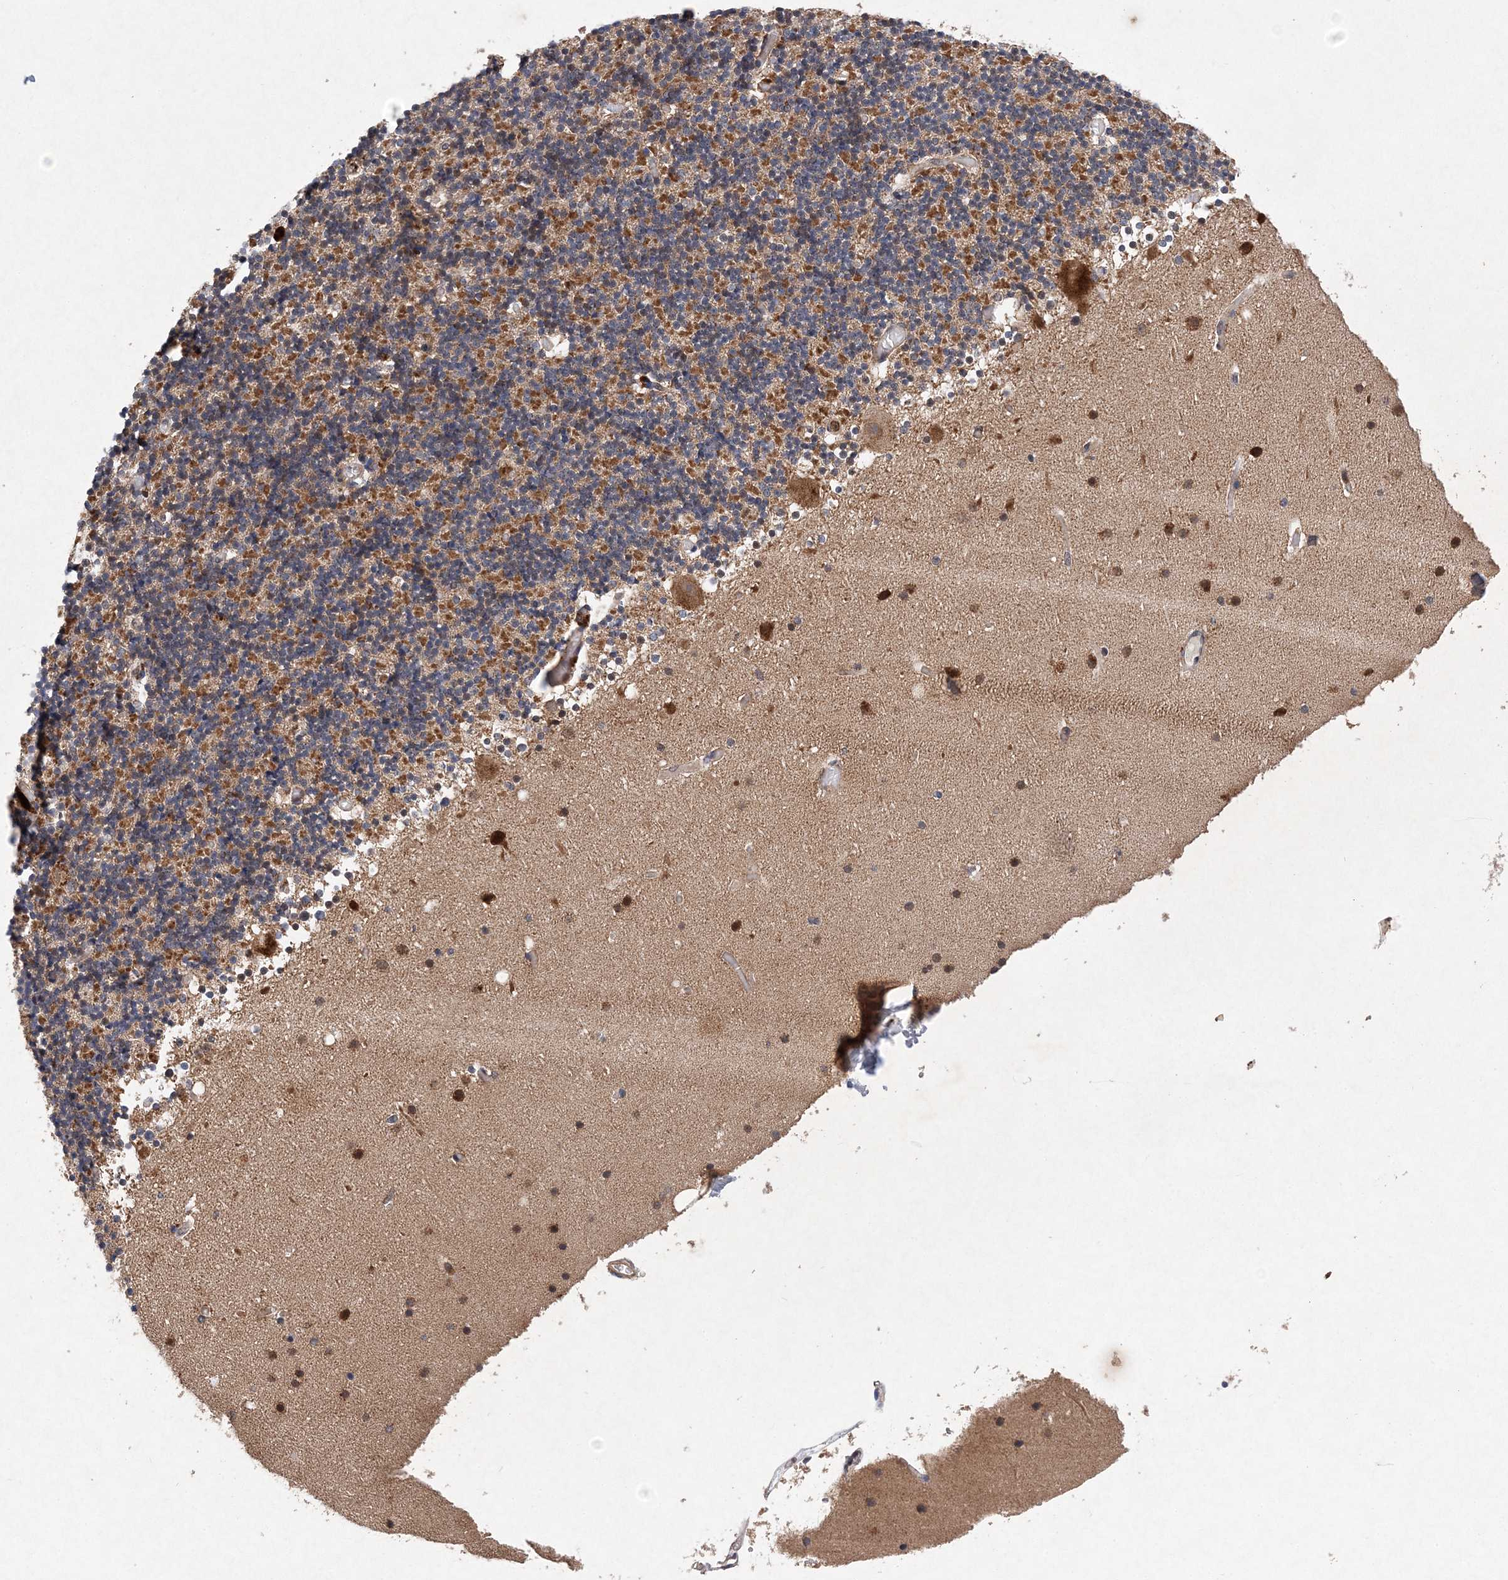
{"staining": {"intensity": "moderate", "quantity": ">75%", "location": "cytoplasmic/membranous"}, "tissue": "cerebellum", "cell_type": "Cells in granular layer", "image_type": "normal", "snomed": [{"axis": "morphology", "description": "Normal tissue, NOS"}, {"axis": "topography", "description": "Cerebellum"}], "caption": "Brown immunohistochemical staining in benign cerebellum demonstrates moderate cytoplasmic/membranous staining in approximately >75% of cells in granular layer. (DAB = brown stain, brightfield microscopy at high magnification).", "gene": "PROSER1", "patient": {"sex": "male", "age": 57}}